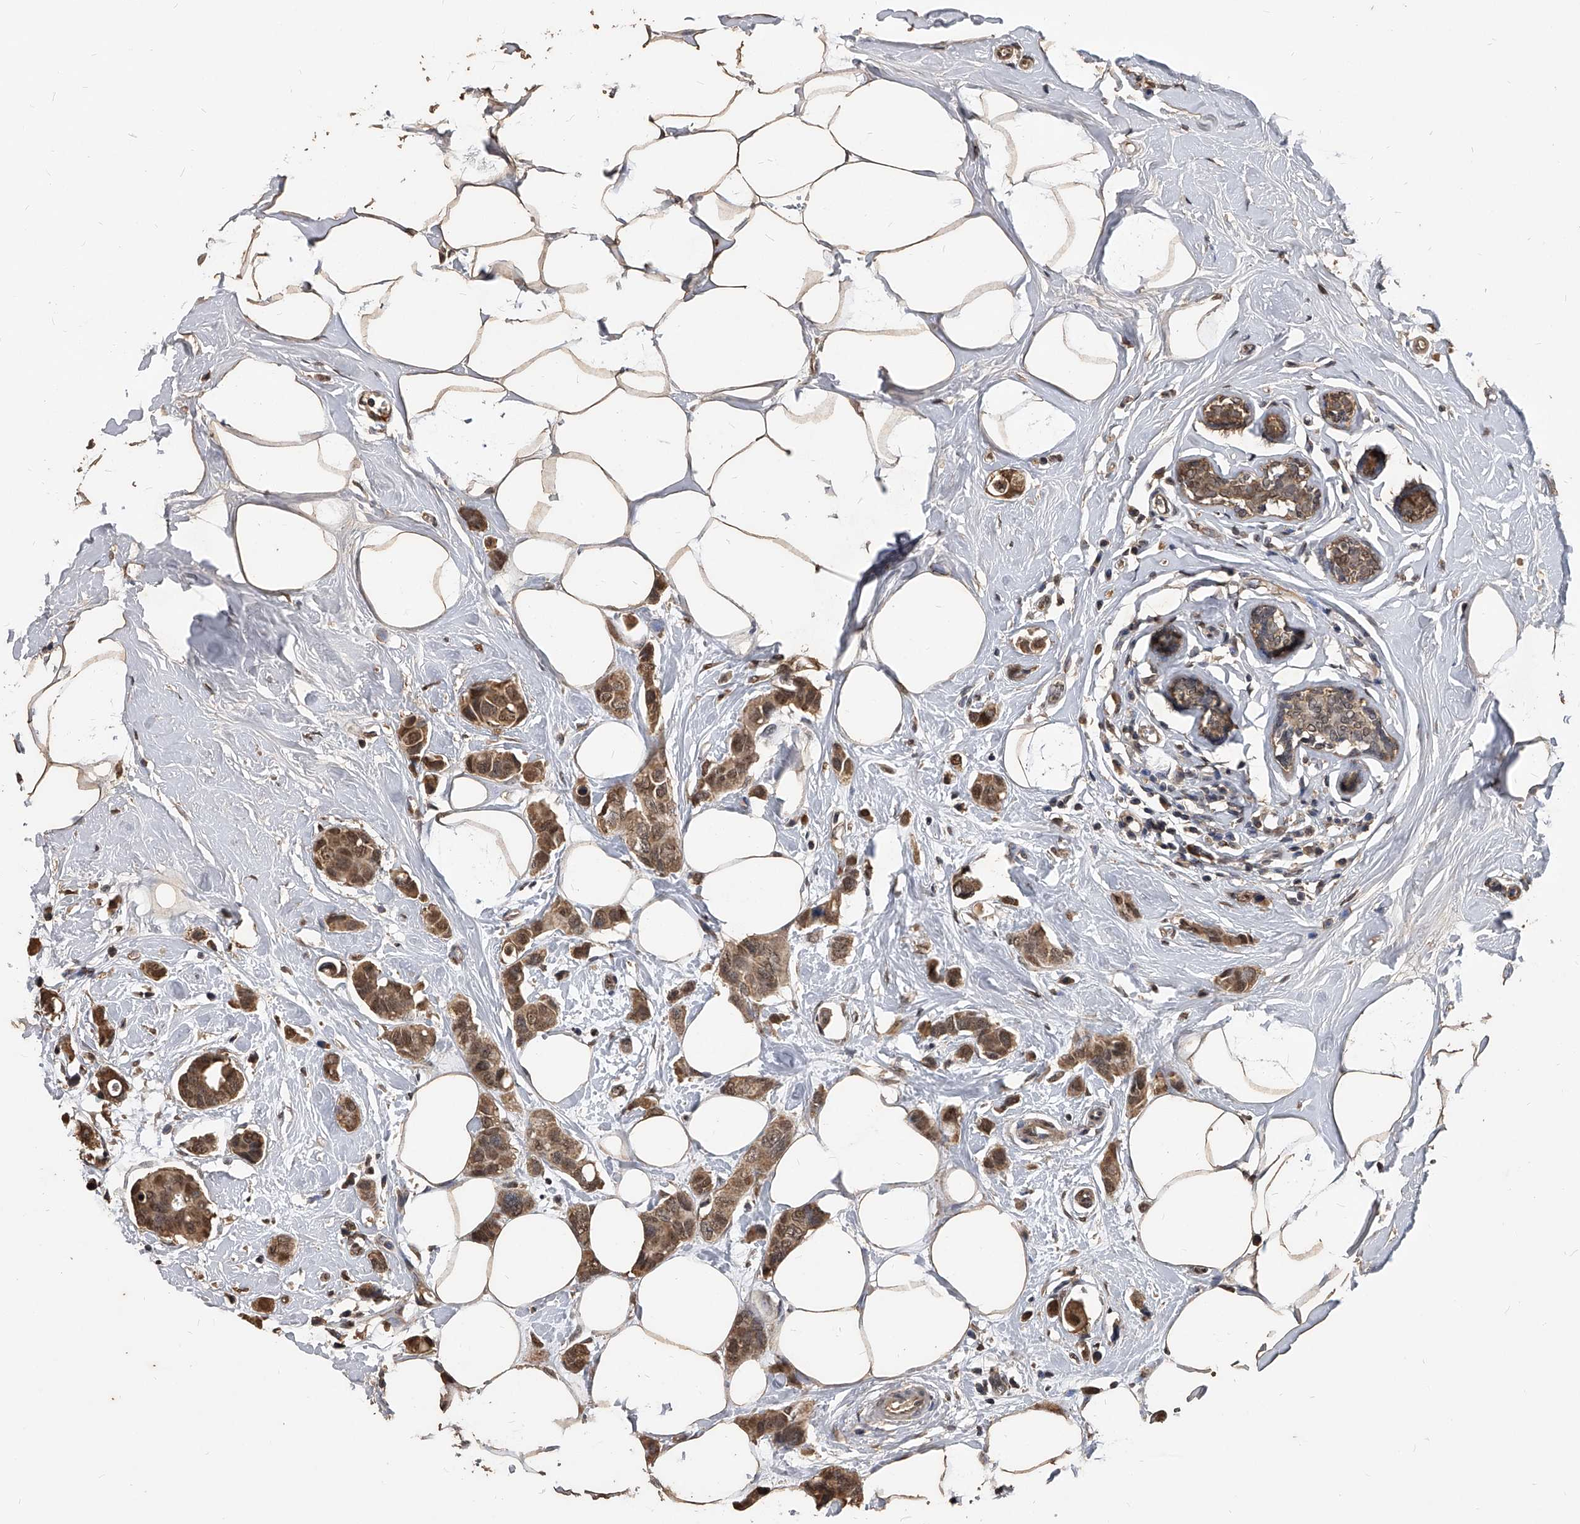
{"staining": {"intensity": "moderate", "quantity": ">75%", "location": "cytoplasmic/membranous,nuclear"}, "tissue": "breast cancer", "cell_type": "Tumor cells", "image_type": "cancer", "snomed": [{"axis": "morphology", "description": "Normal tissue, NOS"}, {"axis": "morphology", "description": "Duct carcinoma"}, {"axis": "topography", "description": "Breast"}], "caption": "High-magnification brightfield microscopy of infiltrating ductal carcinoma (breast) stained with DAB (brown) and counterstained with hematoxylin (blue). tumor cells exhibit moderate cytoplasmic/membranous and nuclear expression is present in approximately>75% of cells.", "gene": "FBXL4", "patient": {"sex": "female", "age": 50}}